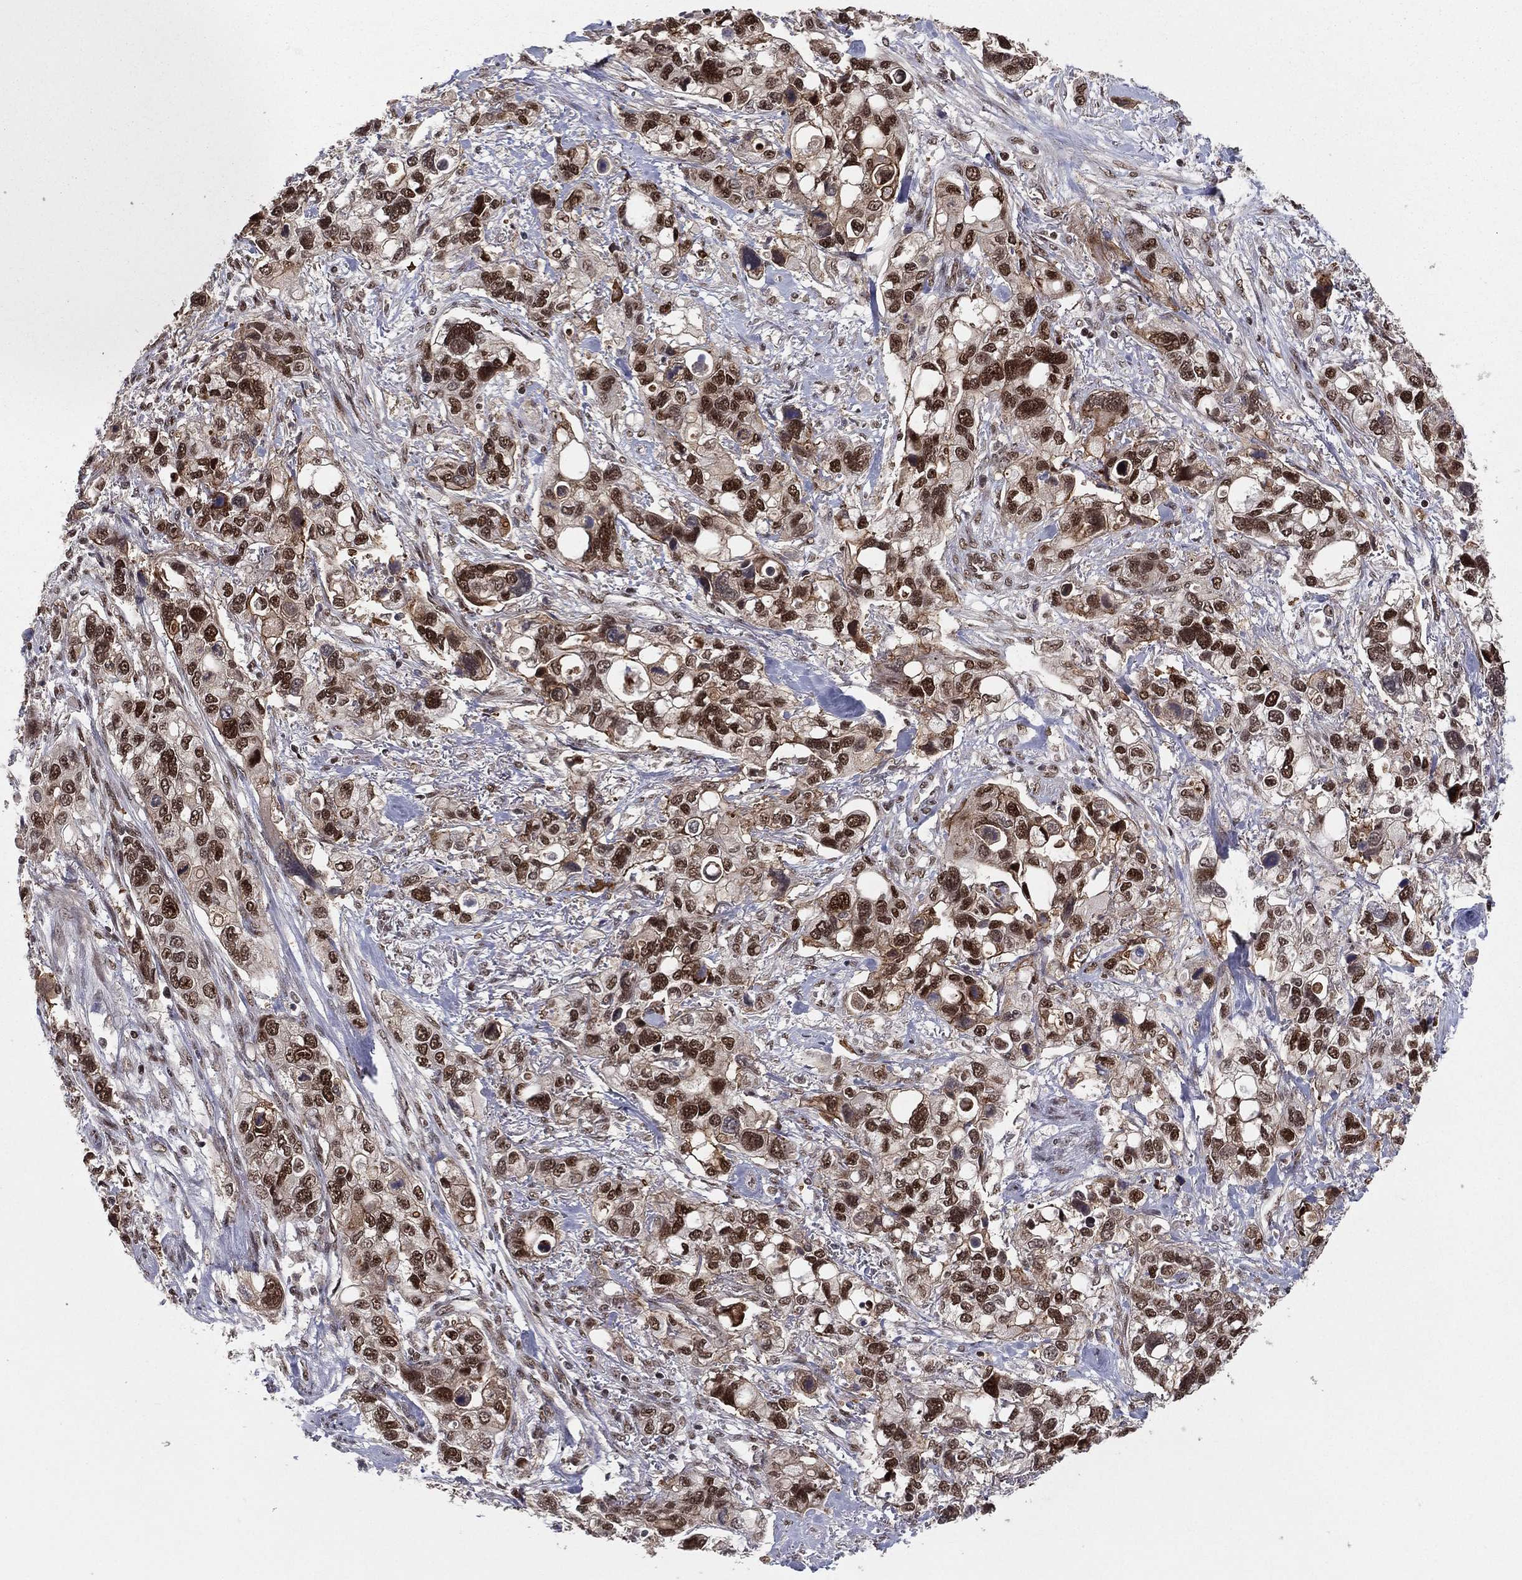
{"staining": {"intensity": "strong", "quantity": "25%-75%", "location": "nuclear"}, "tissue": "stomach cancer", "cell_type": "Tumor cells", "image_type": "cancer", "snomed": [{"axis": "morphology", "description": "Adenocarcinoma, NOS"}, {"axis": "topography", "description": "Stomach, upper"}], "caption": "Stomach cancer (adenocarcinoma) tissue demonstrates strong nuclear positivity in about 25%-75% of tumor cells", "gene": "GPALPP1", "patient": {"sex": "female", "age": 81}}